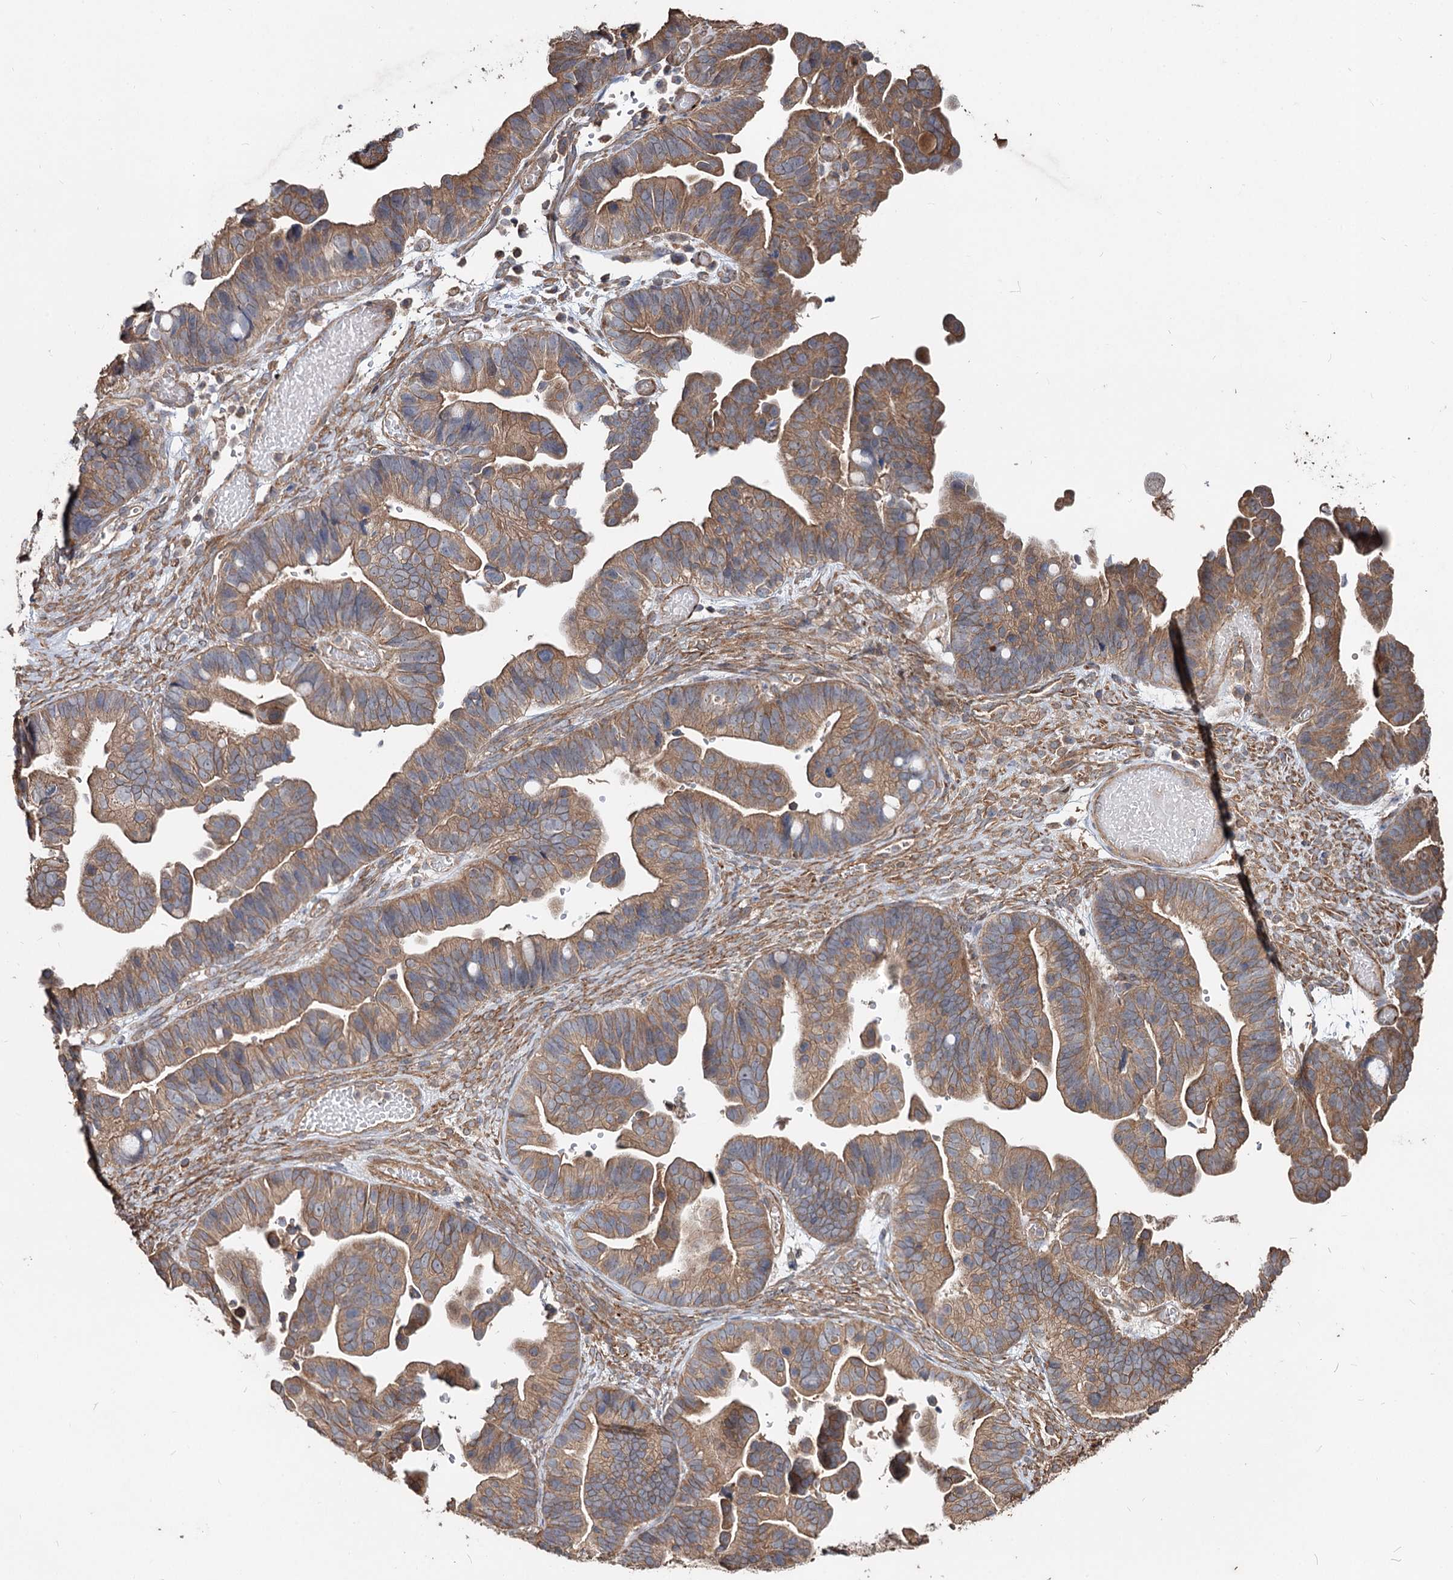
{"staining": {"intensity": "moderate", "quantity": ">75%", "location": "cytoplasmic/membranous"}, "tissue": "ovarian cancer", "cell_type": "Tumor cells", "image_type": "cancer", "snomed": [{"axis": "morphology", "description": "Cystadenocarcinoma, serous, NOS"}, {"axis": "topography", "description": "Ovary"}], "caption": "Ovarian cancer (serous cystadenocarcinoma) stained for a protein (brown) shows moderate cytoplasmic/membranous positive positivity in approximately >75% of tumor cells.", "gene": "SPART", "patient": {"sex": "female", "age": 56}}